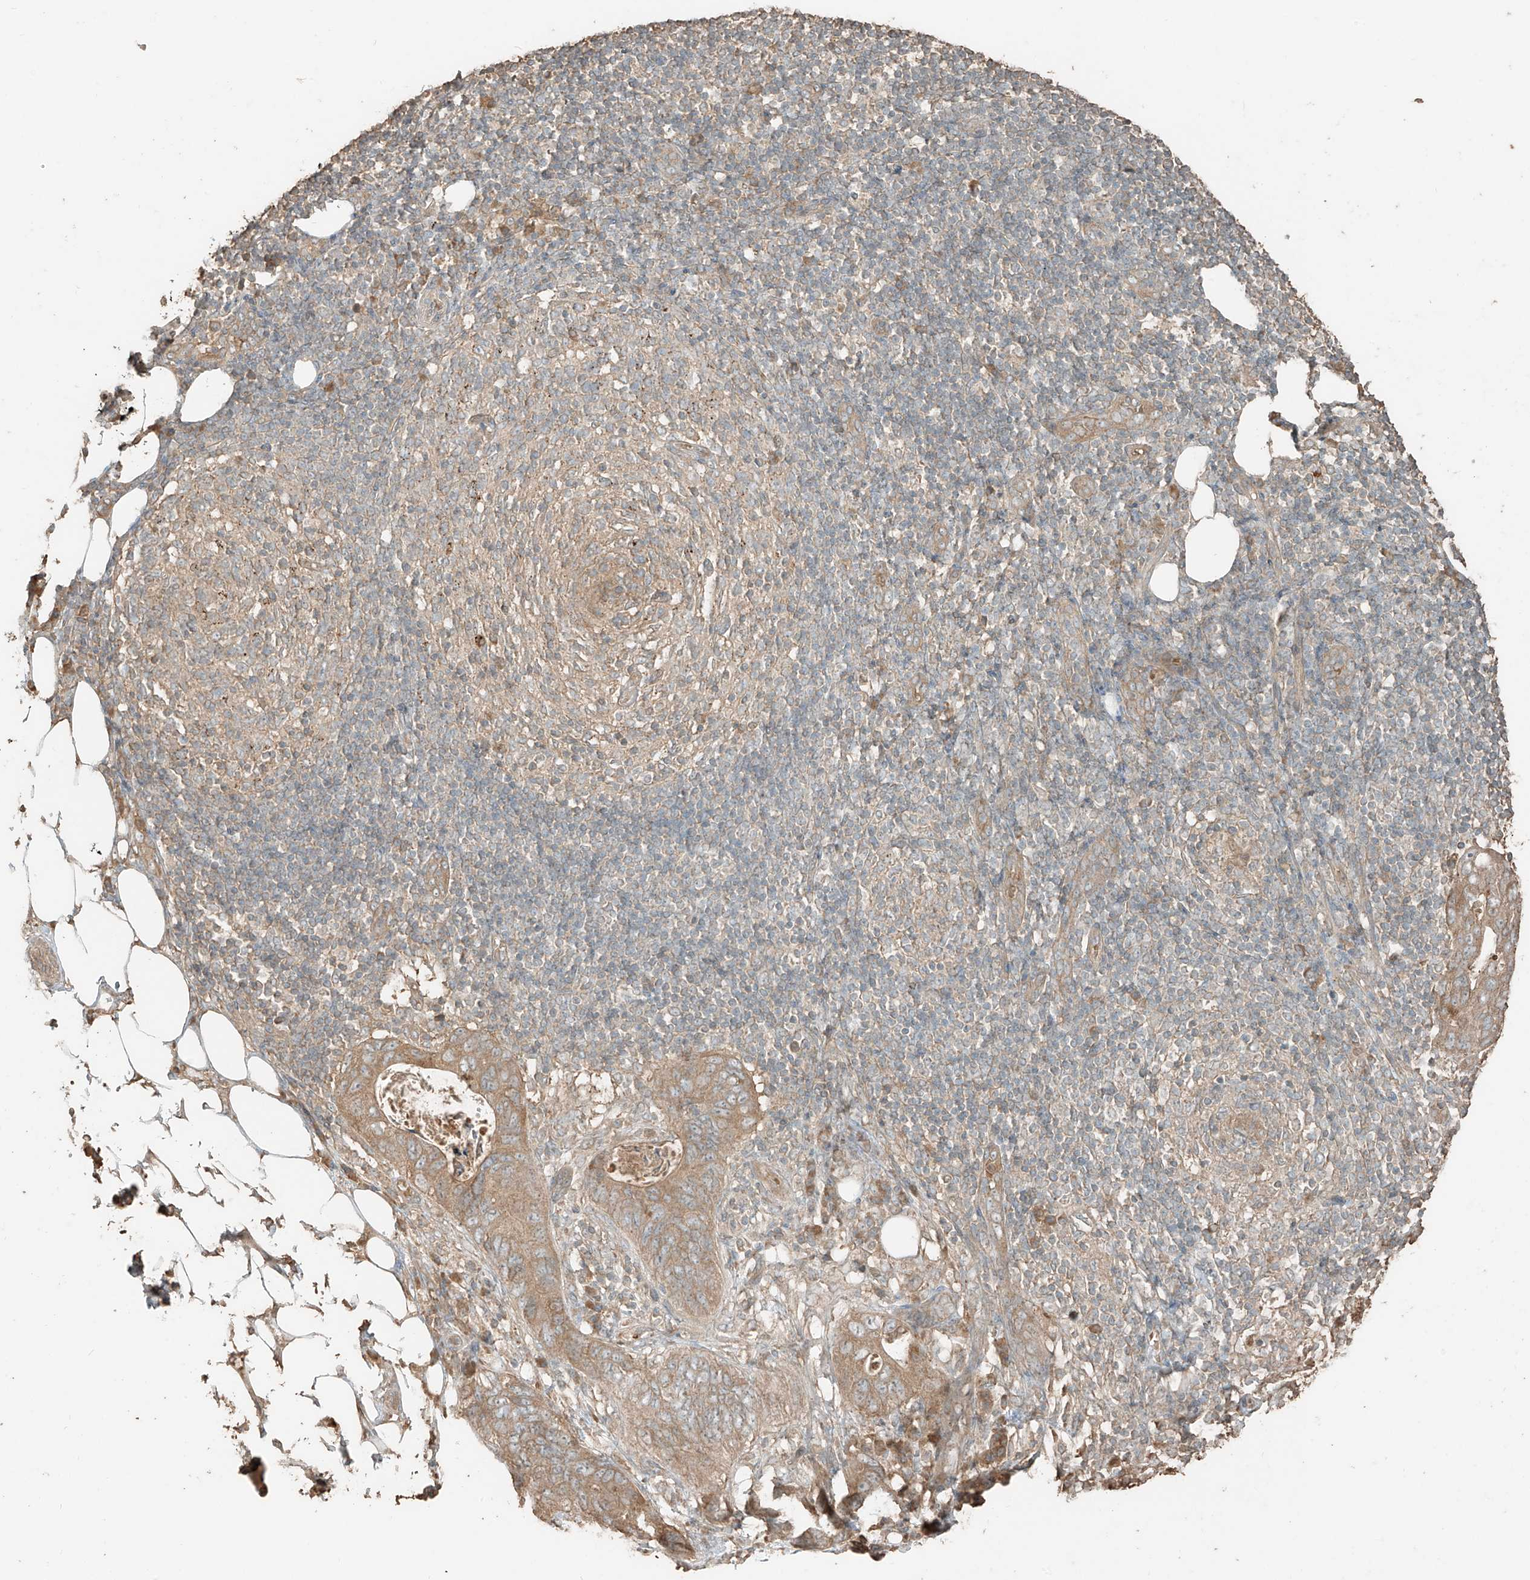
{"staining": {"intensity": "moderate", "quantity": ">75%", "location": "cytoplasmic/membranous"}, "tissue": "stomach cancer", "cell_type": "Tumor cells", "image_type": "cancer", "snomed": [{"axis": "morphology", "description": "Adenocarcinoma, NOS"}, {"axis": "topography", "description": "Stomach"}], "caption": "Stomach cancer (adenocarcinoma) stained with IHC exhibits moderate cytoplasmic/membranous positivity in about >75% of tumor cells. Immunohistochemistry (ihc) stains the protein in brown and the nuclei are stained blue.", "gene": "RFTN2", "patient": {"sex": "female", "age": 89}}